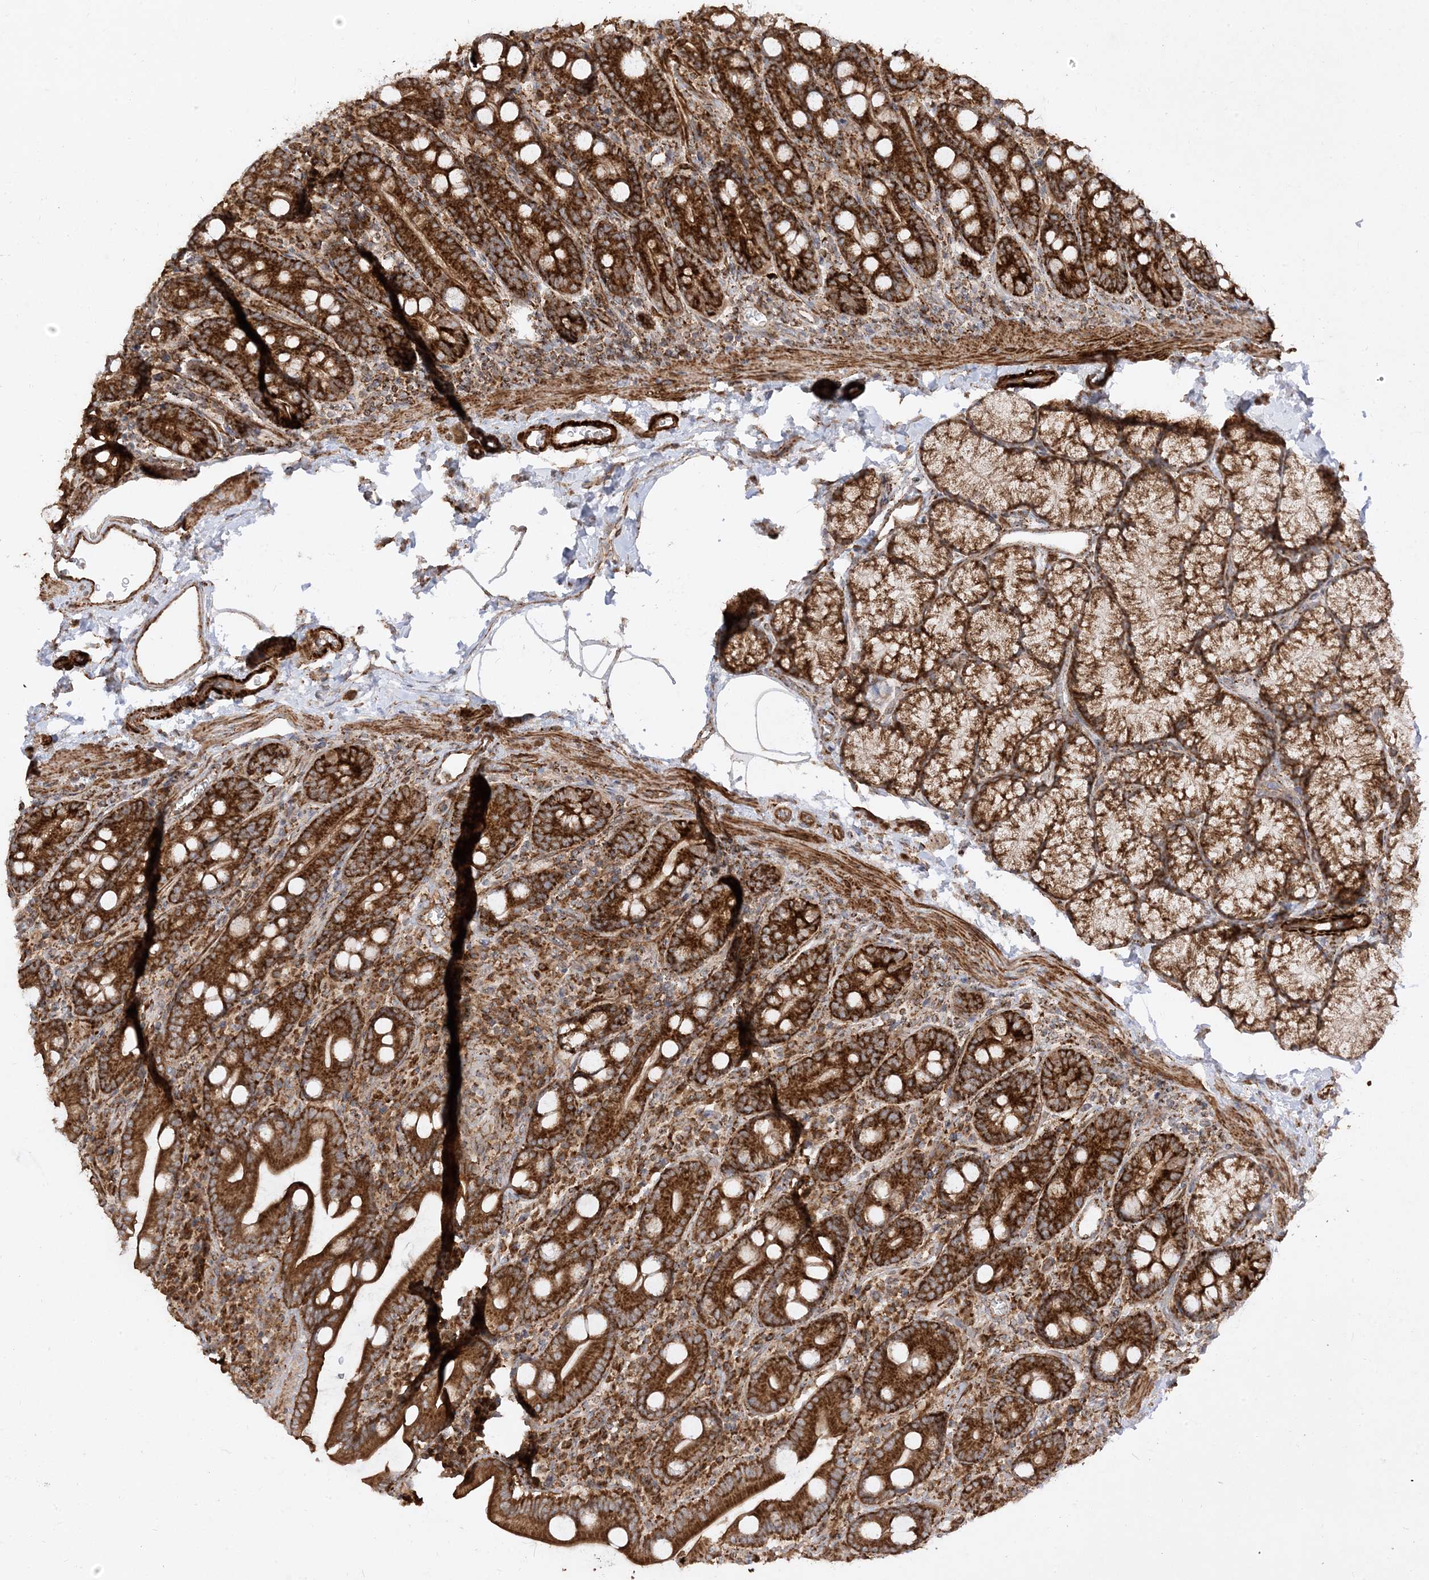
{"staining": {"intensity": "strong", "quantity": ">75%", "location": "cytoplasmic/membranous"}, "tissue": "duodenum", "cell_type": "Glandular cells", "image_type": "normal", "snomed": [{"axis": "morphology", "description": "Normal tissue, NOS"}, {"axis": "topography", "description": "Duodenum"}], "caption": "Protein expression analysis of benign duodenum exhibits strong cytoplasmic/membranous positivity in about >75% of glandular cells. The staining is performed using DAB brown chromogen to label protein expression. The nuclei are counter-stained blue using hematoxylin.", "gene": "AARS2", "patient": {"sex": "male", "age": 35}}